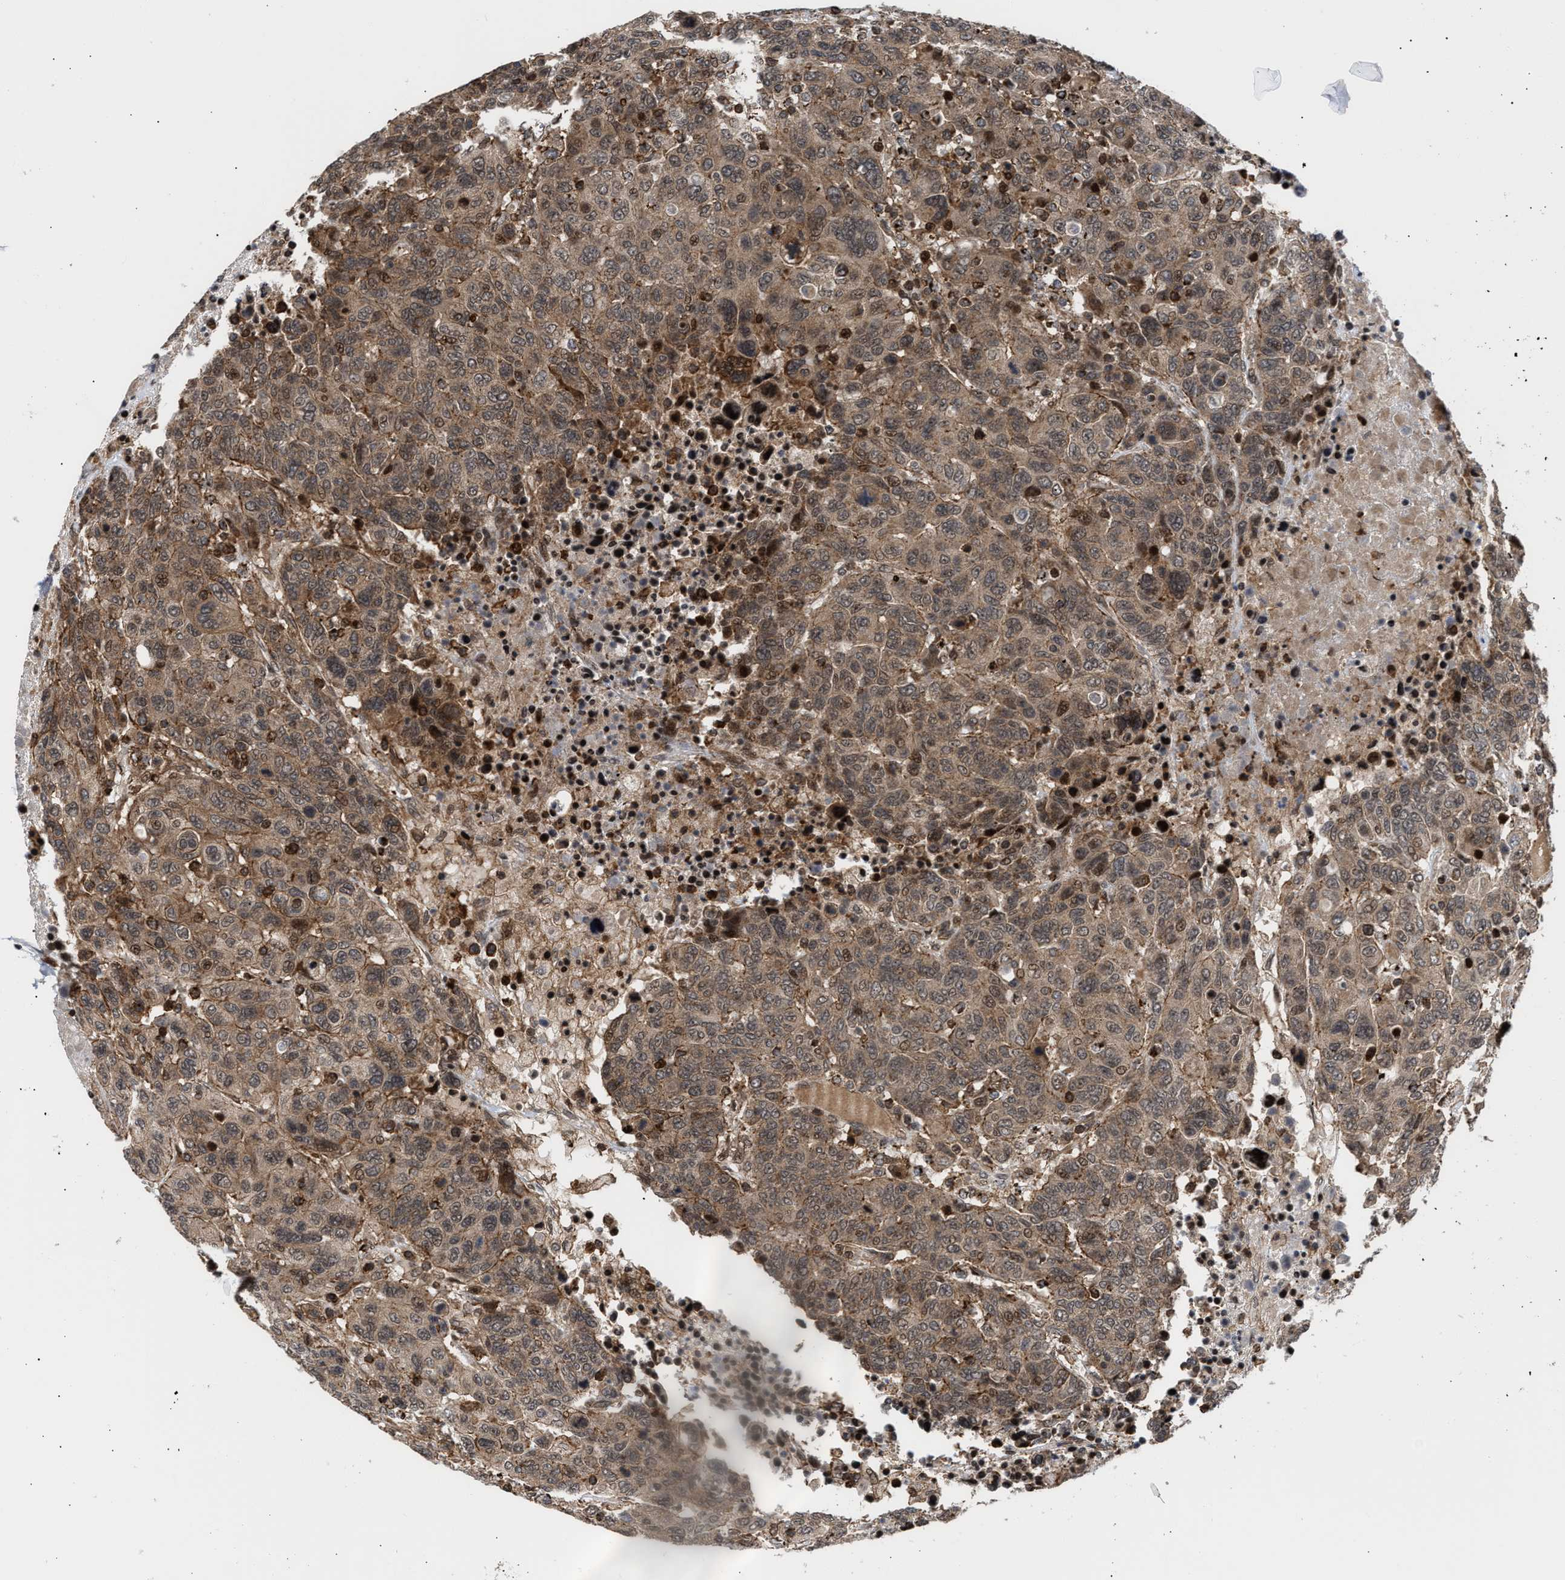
{"staining": {"intensity": "moderate", "quantity": ">75%", "location": "cytoplasmic/membranous,nuclear"}, "tissue": "breast cancer", "cell_type": "Tumor cells", "image_type": "cancer", "snomed": [{"axis": "morphology", "description": "Duct carcinoma"}, {"axis": "topography", "description": "Breast"}], "caption": "Immunohistochemistry (IHC) of human invasive ductal carcinoma (breast) shows medium levels of moderate cytoplasmic/membranous and nuclear expression in approximately >75% of tumor cells.", "gene": "STAU2", "patient": {"sex": "female", "age": 37}}